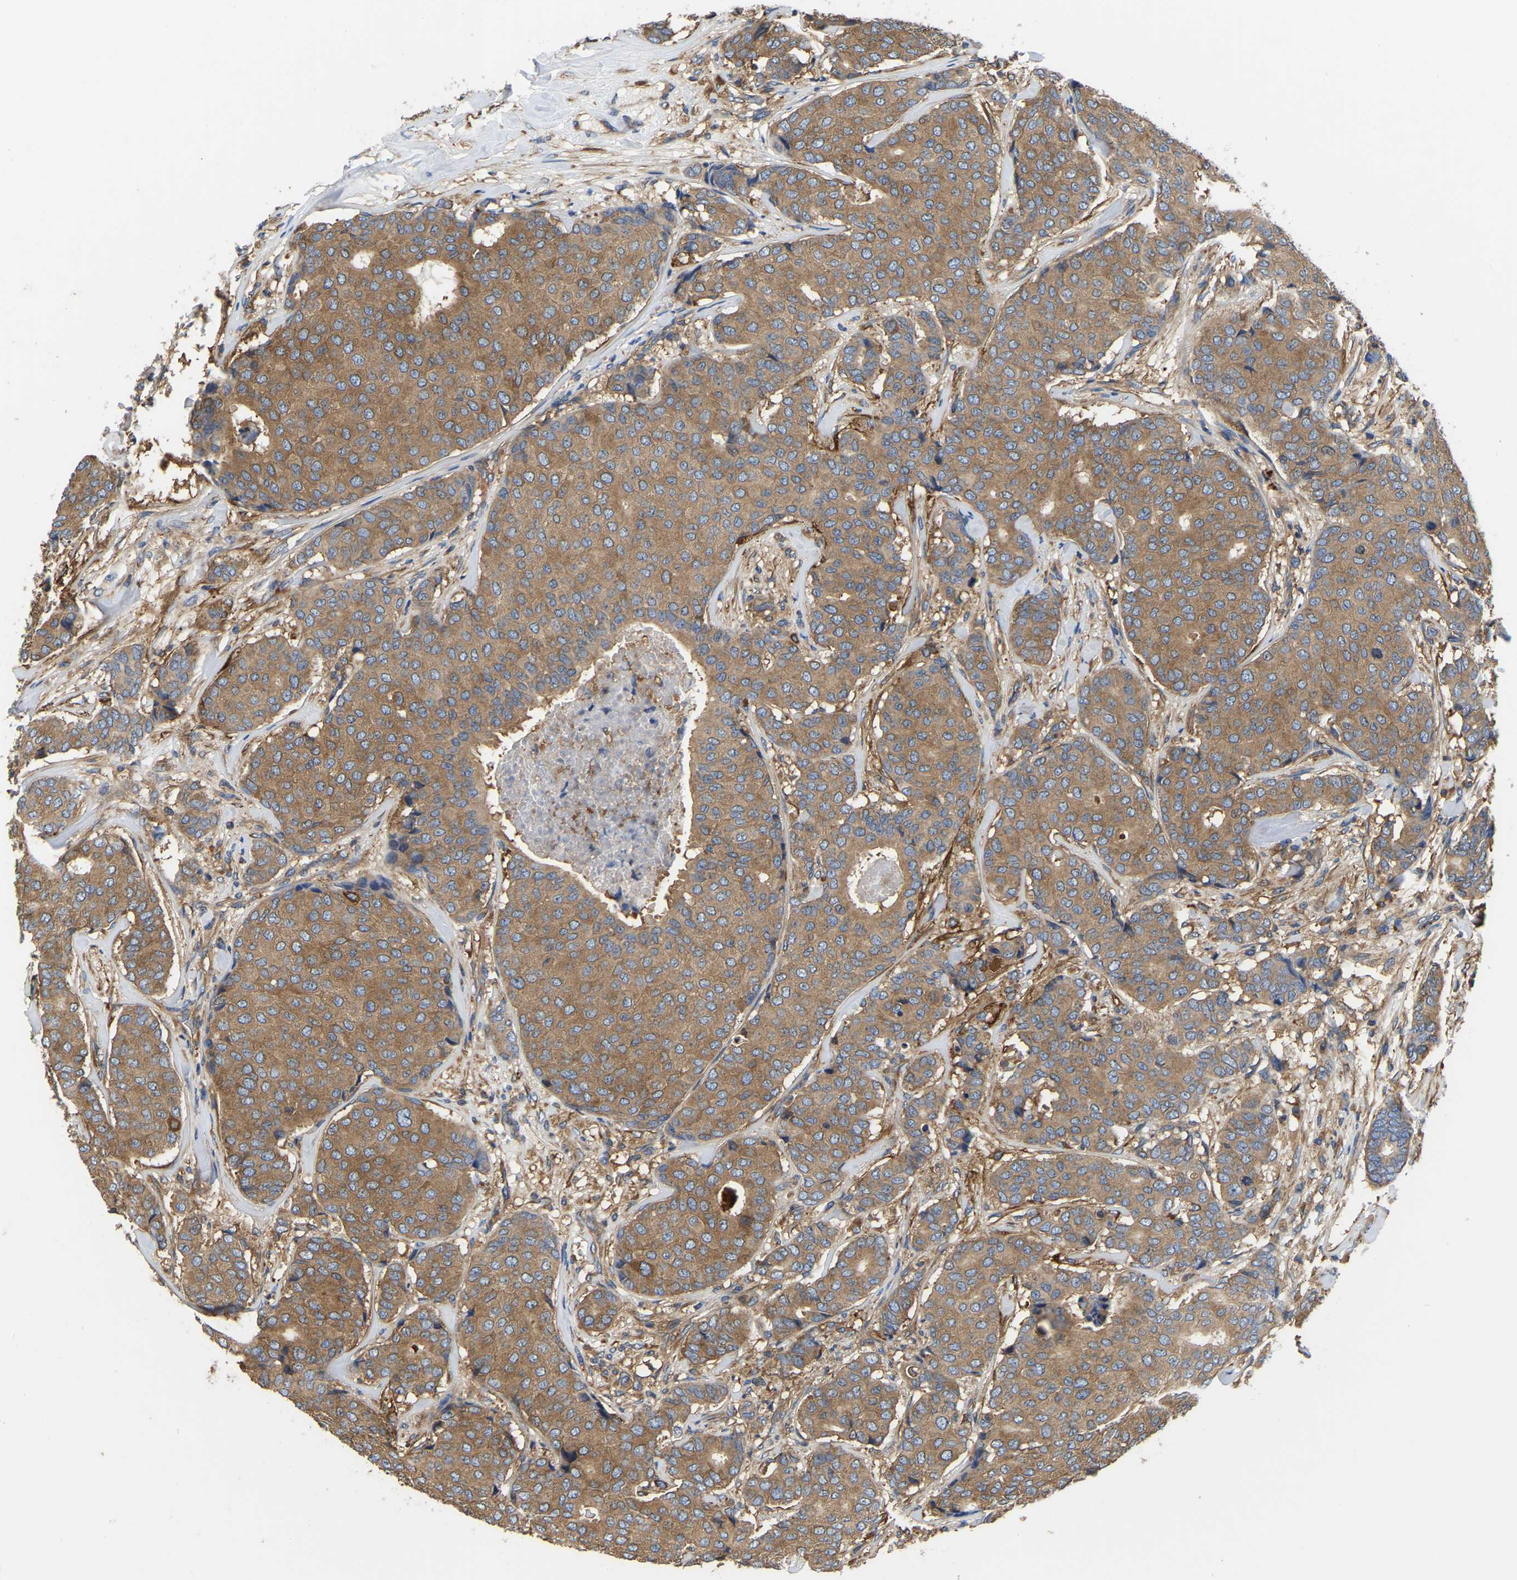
{"staining": {"intensity": "moderate", "quantity": ">75%", "location": "cytoplasmic/membranous"}, "tissue": "breast cancer", "cell_type": "Tumor cells", "image_type": "cancer", "snomed": [{"axis": "morphology", "description": "Duct carcinoma"}, {"axis": "topography", "description": "Breast"}], "caption": "Protein staining shows moderate cytoplasmic/membranous expression in about >75% of tumor cells in breast infiltrating ductal carcinoma.", "gene": "GARS1", "patient": {"sex": "female", "age": 75}}